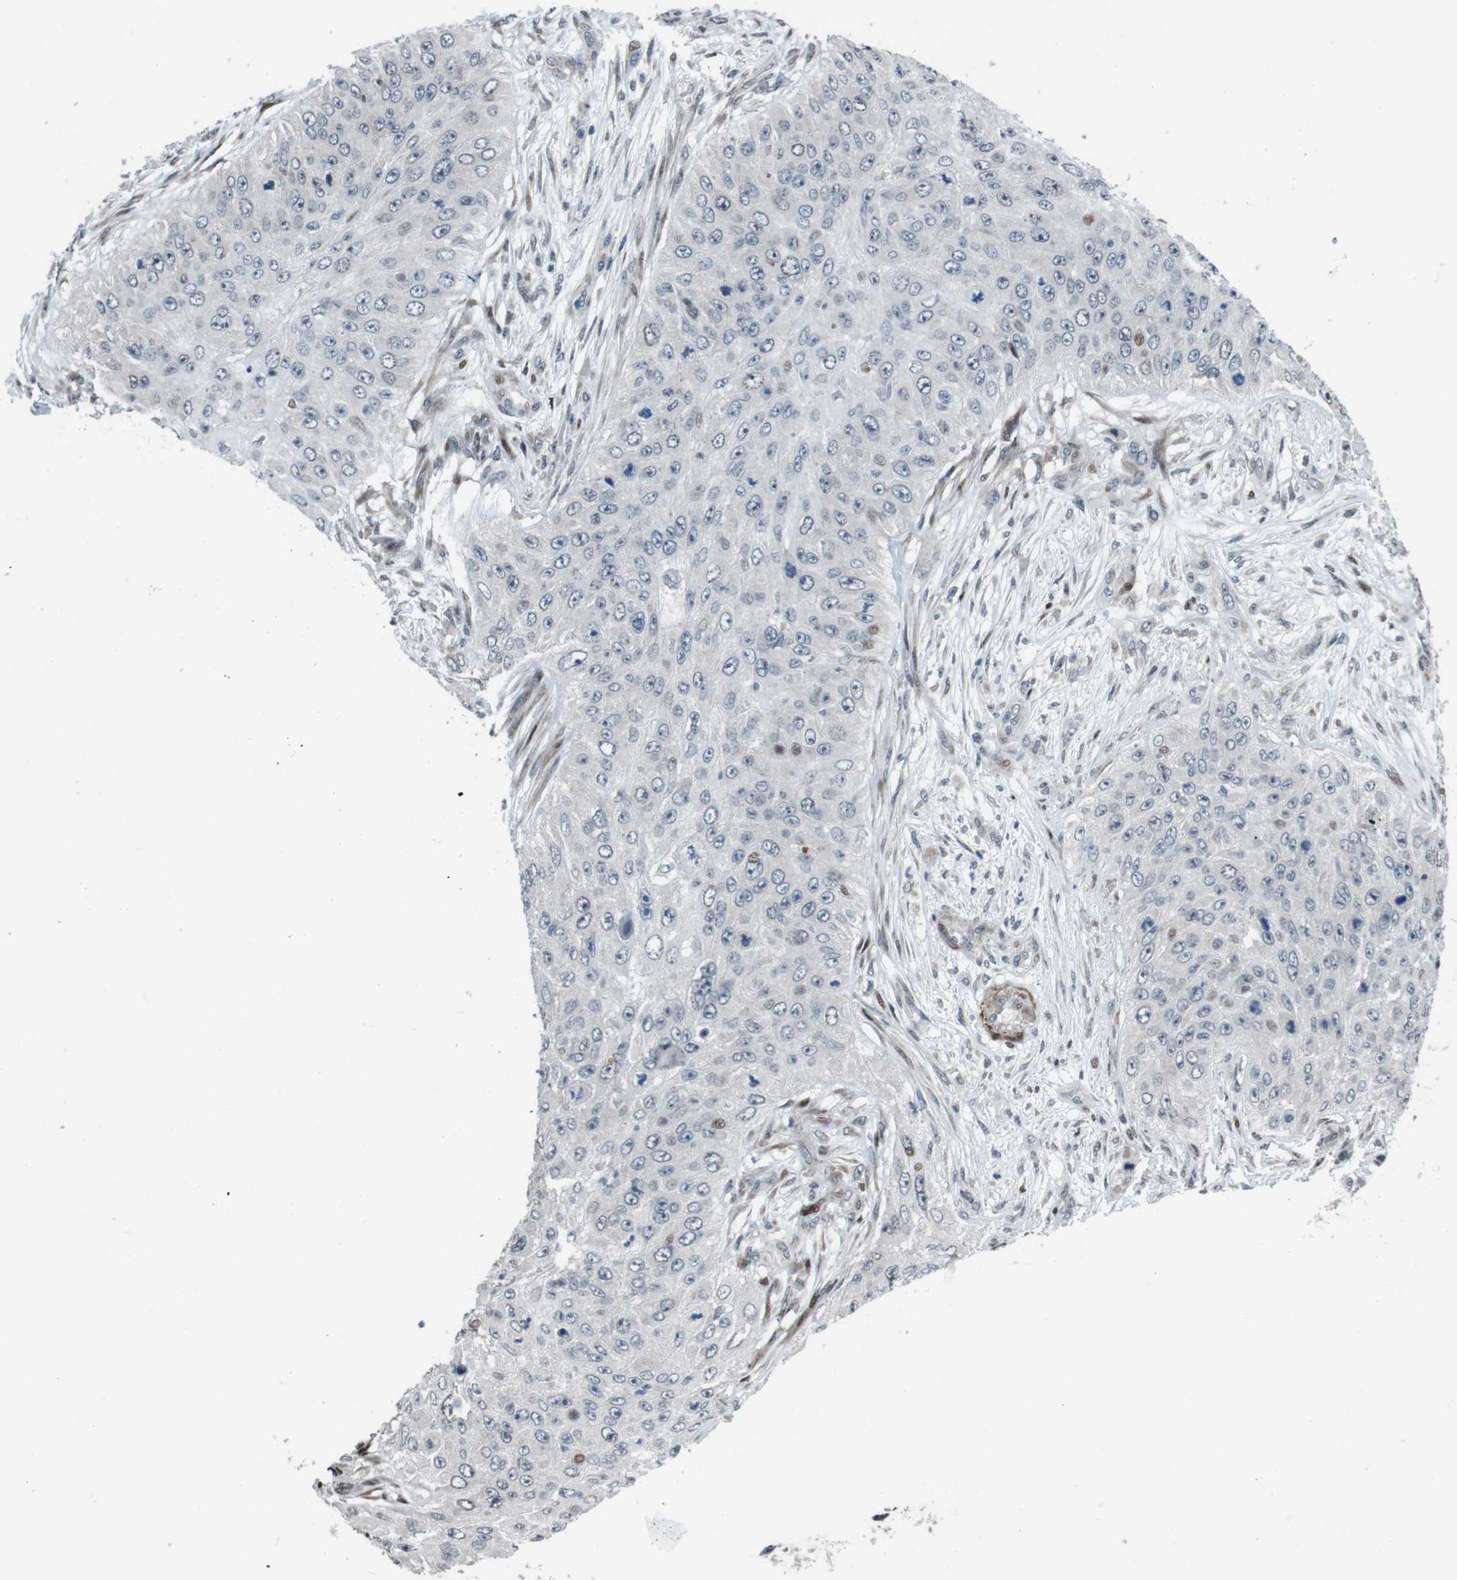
{"staining": {"intensity": "weak", "quantity": "<25%", "location": "nuclear"}, "tissue": "skin cancer", "cell_type": "Tumor cells", "image_type": "cancer", "snomed": [{"axis": "morphology", "description": "Squamous cell carcinoma, NOS"}, {"axis": "topography", "description": "Skin"}], "caption": "DAB (3,3'-diaminobenzidine) immunohistochemical staining of human squamous cell carcinoma (skin) reveals no significant expression in tumor cells.", "gene": "PBRM1", "patient": {"sex": "female", "age": 80}}